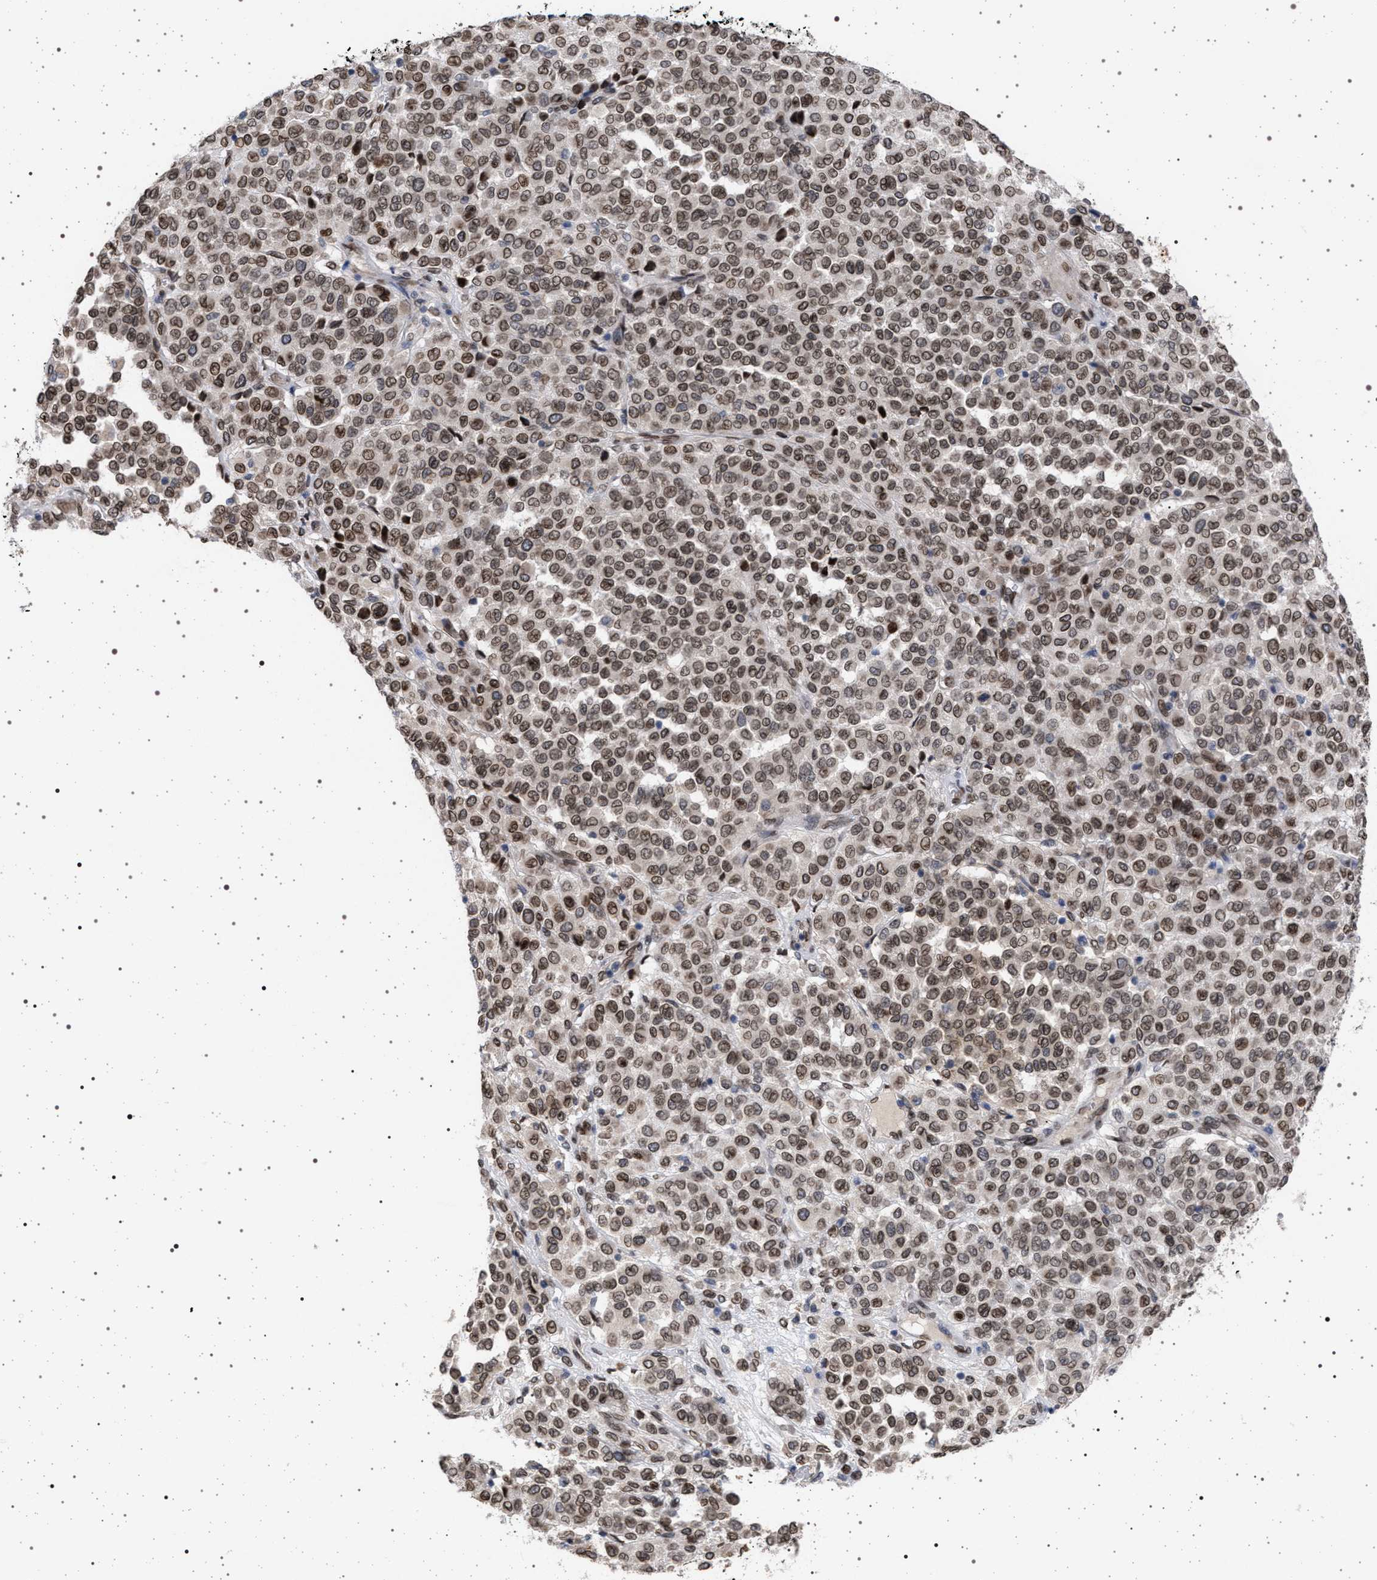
{"staining": {"intensity": "moderate", "quantity": ">75%", "location": "nuclear"}, "tissue": "melanoma", "cell_type": "Tumor cells", "image_type": "cancer", "snomed": [{"axis": "morphology", "description": "Malignant melanoma, Metastatic site"}, {"axis": "topography", "description": "Pancreas"}], "caption": "High-power microscopy captured an IHC micrograph of melanoma, revealing moderate nuclear positivity in about >75% of tumor cells.", "gene": "ING2", "patient": {"sex": "female", "age": 30}}